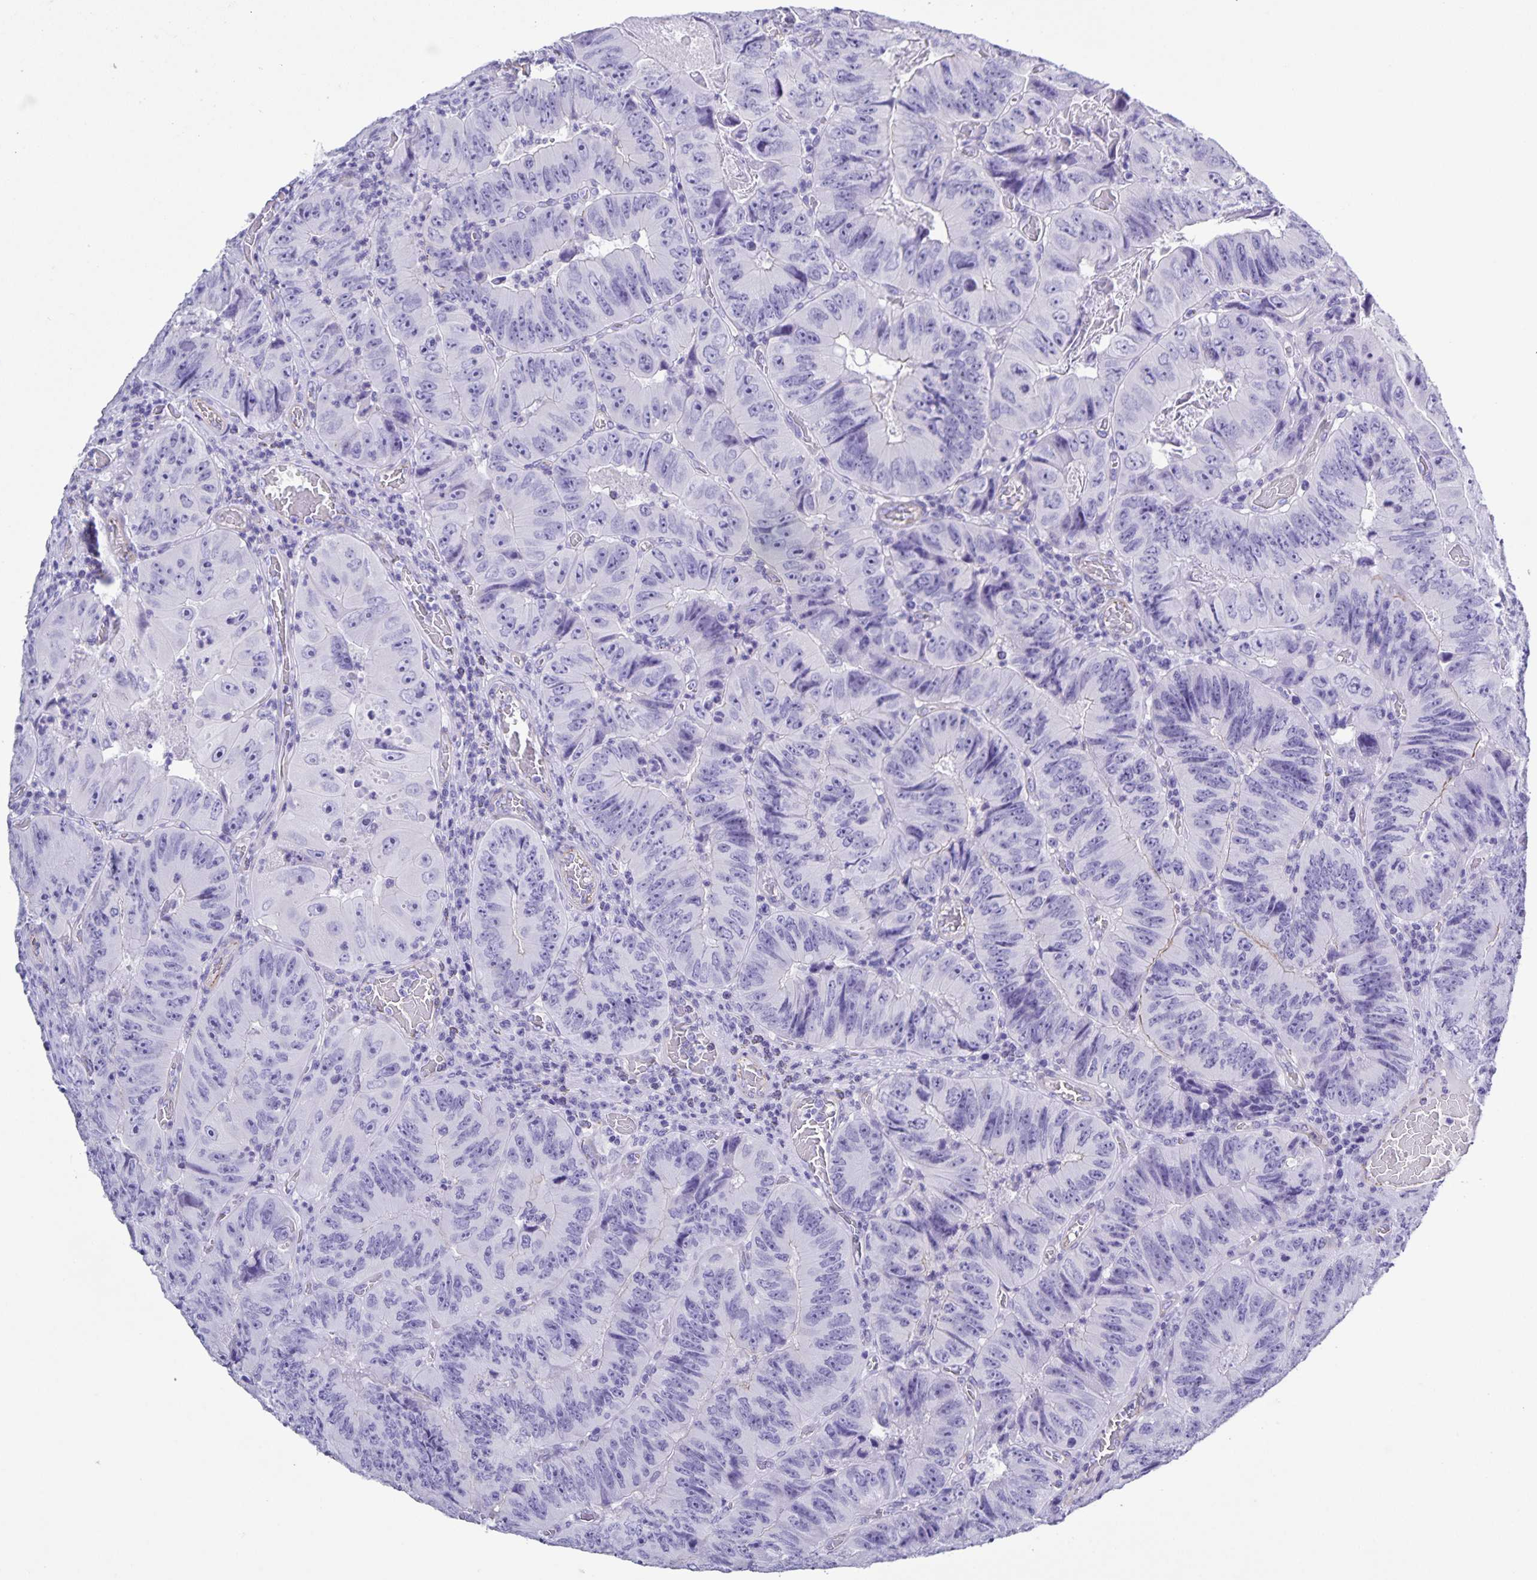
{"staining": {"intensity": "negative", "quantity": "none", "location": "none"}, "tissue": "colorectal cancer", "cell_type": "Tumor cells", "image_type": "cancer", "snomed": [{"axis": "morphology", "description": "Adenocarcinoma, NOS"}, {"axis": "topography", "description": "Colon"}], "caption": "IHC micrograph of neoplastic tissue: human colorectal cancer (adenocarcinoma) stained with DAB displays no significant protein staining in tumor cells. Nuclei are stained in blue.", "gene": "UBQLN3", "patient": {"sex": "female", "age": 84}}